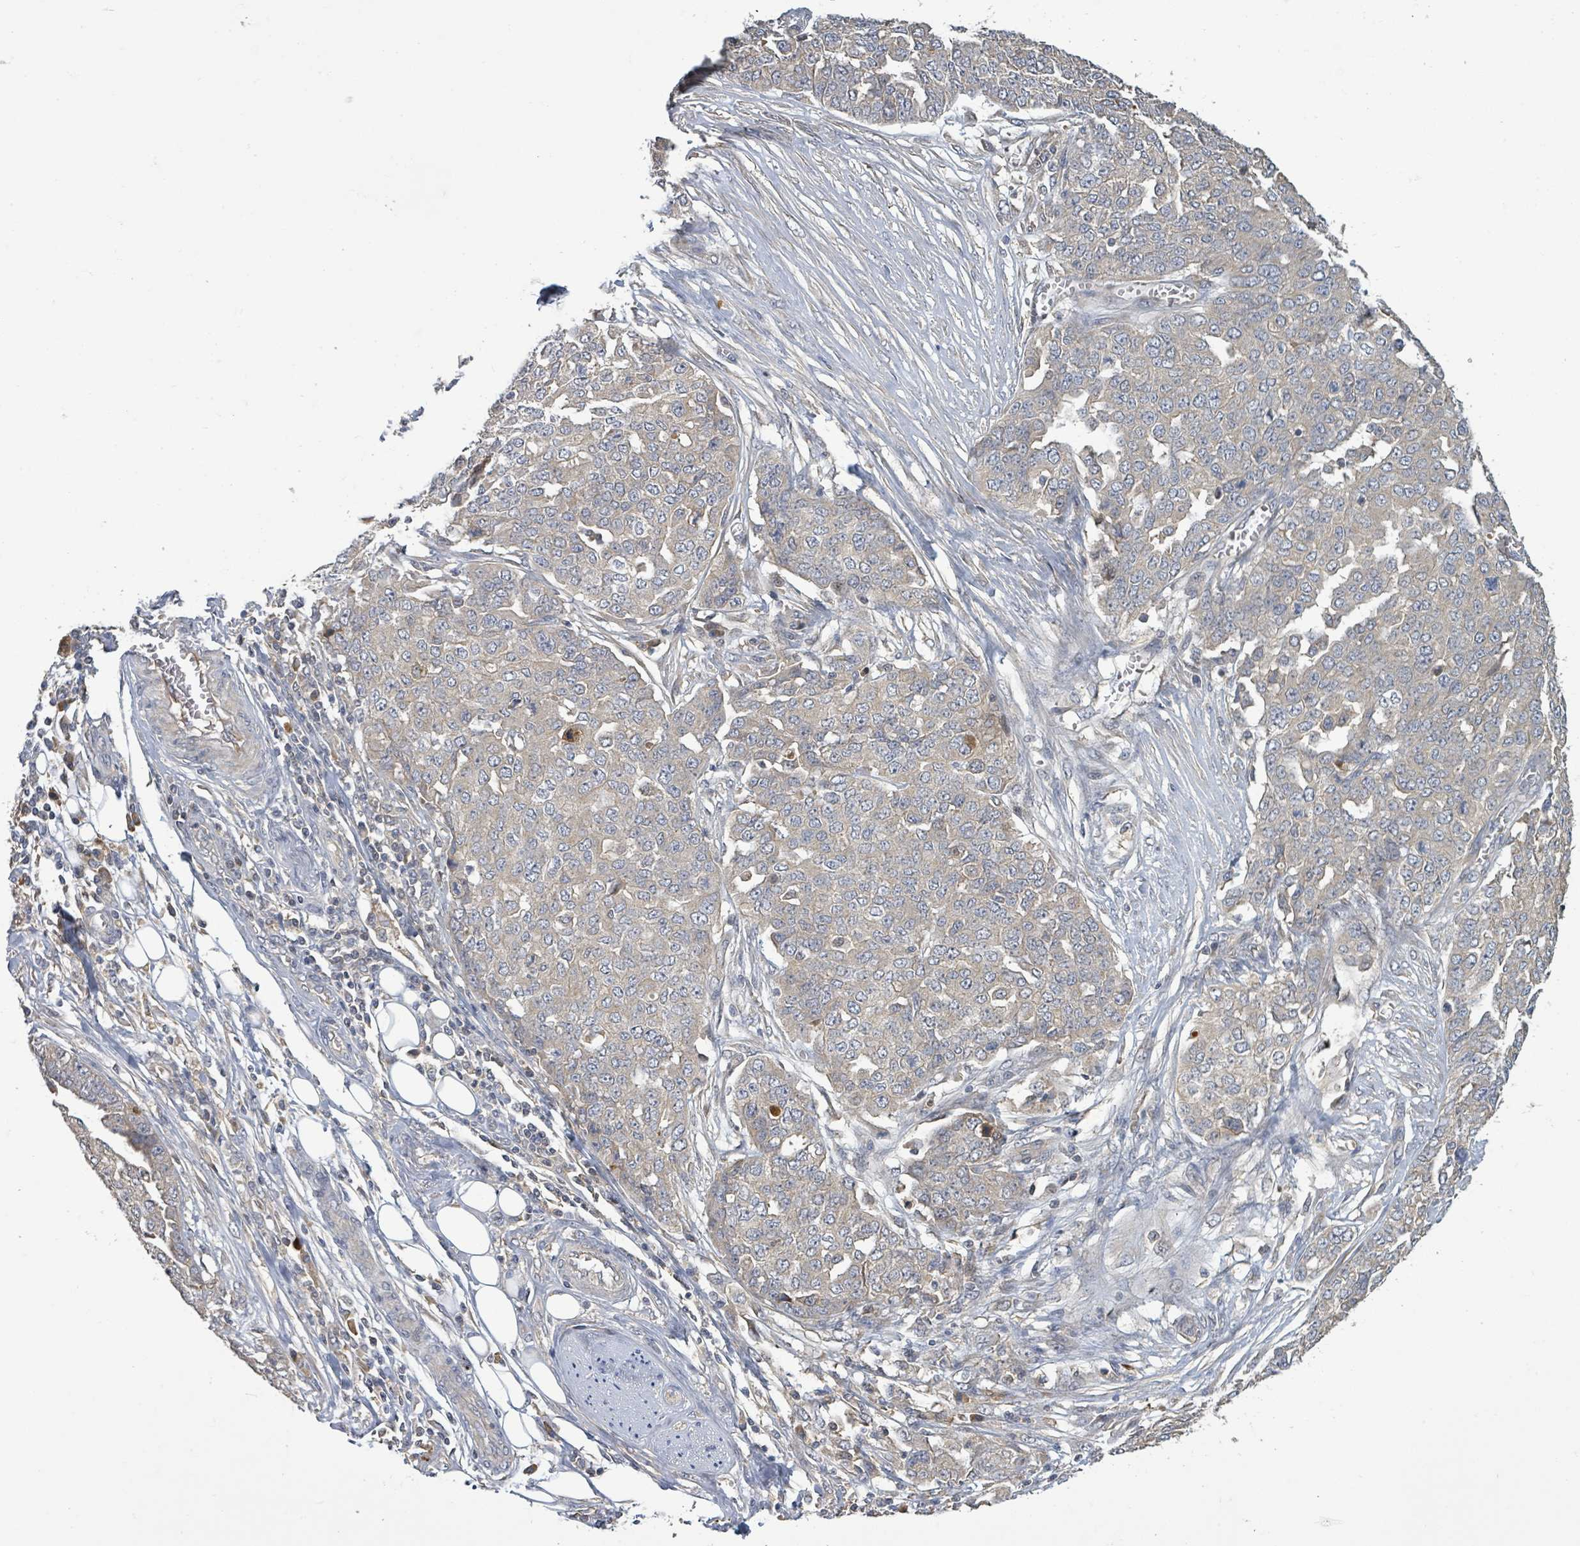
{"staining": {"intensity": "weak", "quantity": "<25%", "location": "cytoplasmic/membranous"}, "tissue": "ovarian cancer", "cell_type": "Tumor cells", "image_type": "cancer", "snomed": [{"axis": "morphology", "description": "Cystadenocarcinoma, serous, NOS"}, {"axis": "topography", "description": "Soft tissue"}, {"axis": "topography", "description": "Ovary"}], "caption": "The micrograph displays no significant positivity in tumor cells of ovarian cancer (serous cystadenocarcinoma).", "gene": "STARD4", "patient": {"sex": "female", "age": 57}}